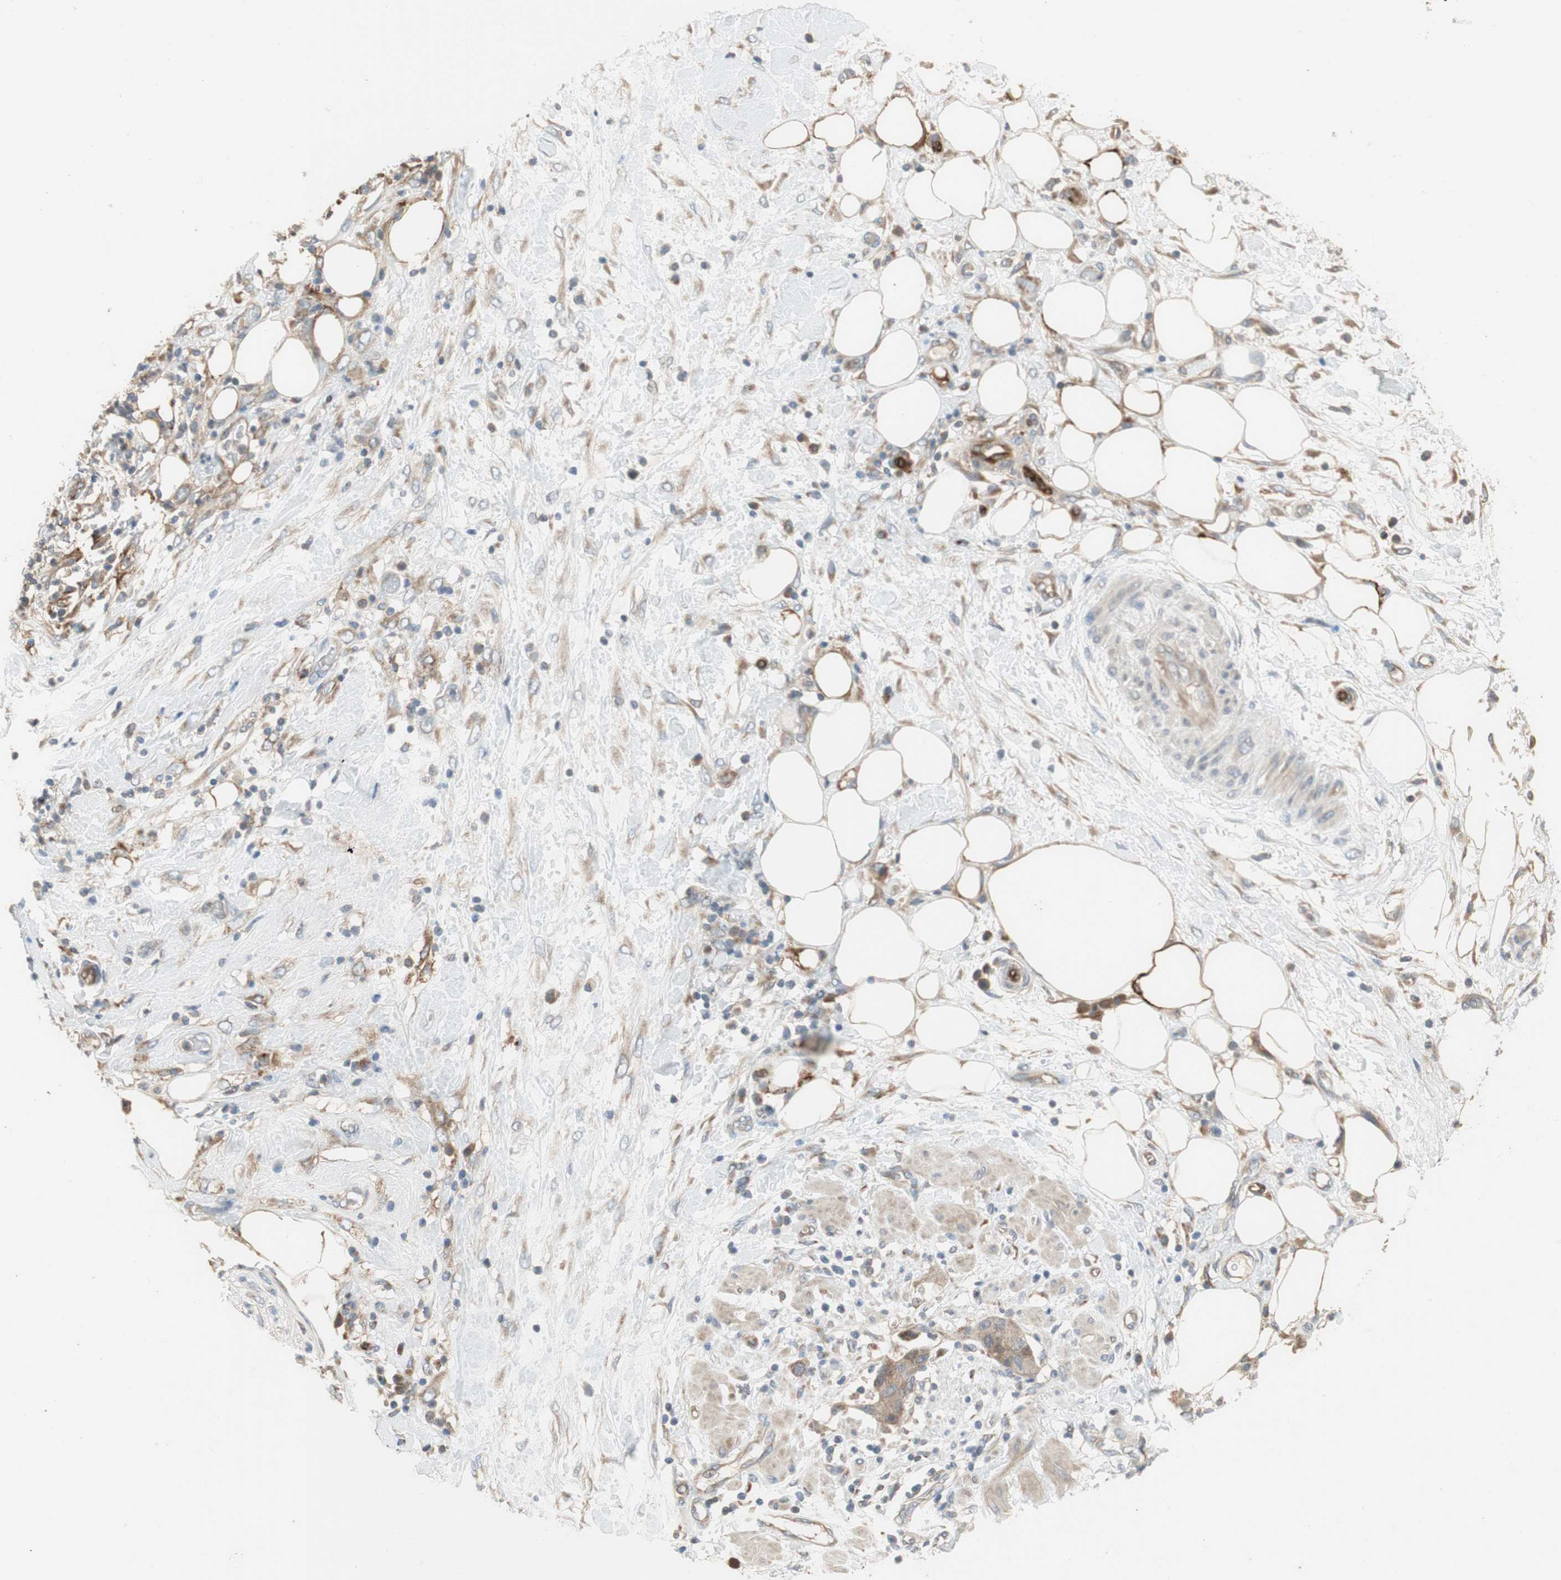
{"staining": {"intensity": "weak", "quantity": ">75%", "location": "cytoplasmic/membranous"}, "tissue": "pancreatic cancer", "cell_type": "Tumor cells", "image_type": "cancer", "snomed": [{"axis": "morphology", "description": "Adenocarcinoma, NOS"}, {"axis": "topography", "description": "Pancreas"}], "caption": "This is a histology image of immunohistochemistry (IHC) staining of pancreatic cancer (adenocarcinoma), which shows weak staining in the cytoplasmic/membranous of tumor cells.", "gene": "ALPL", "patient": {"sex": "female", "age": 78}}